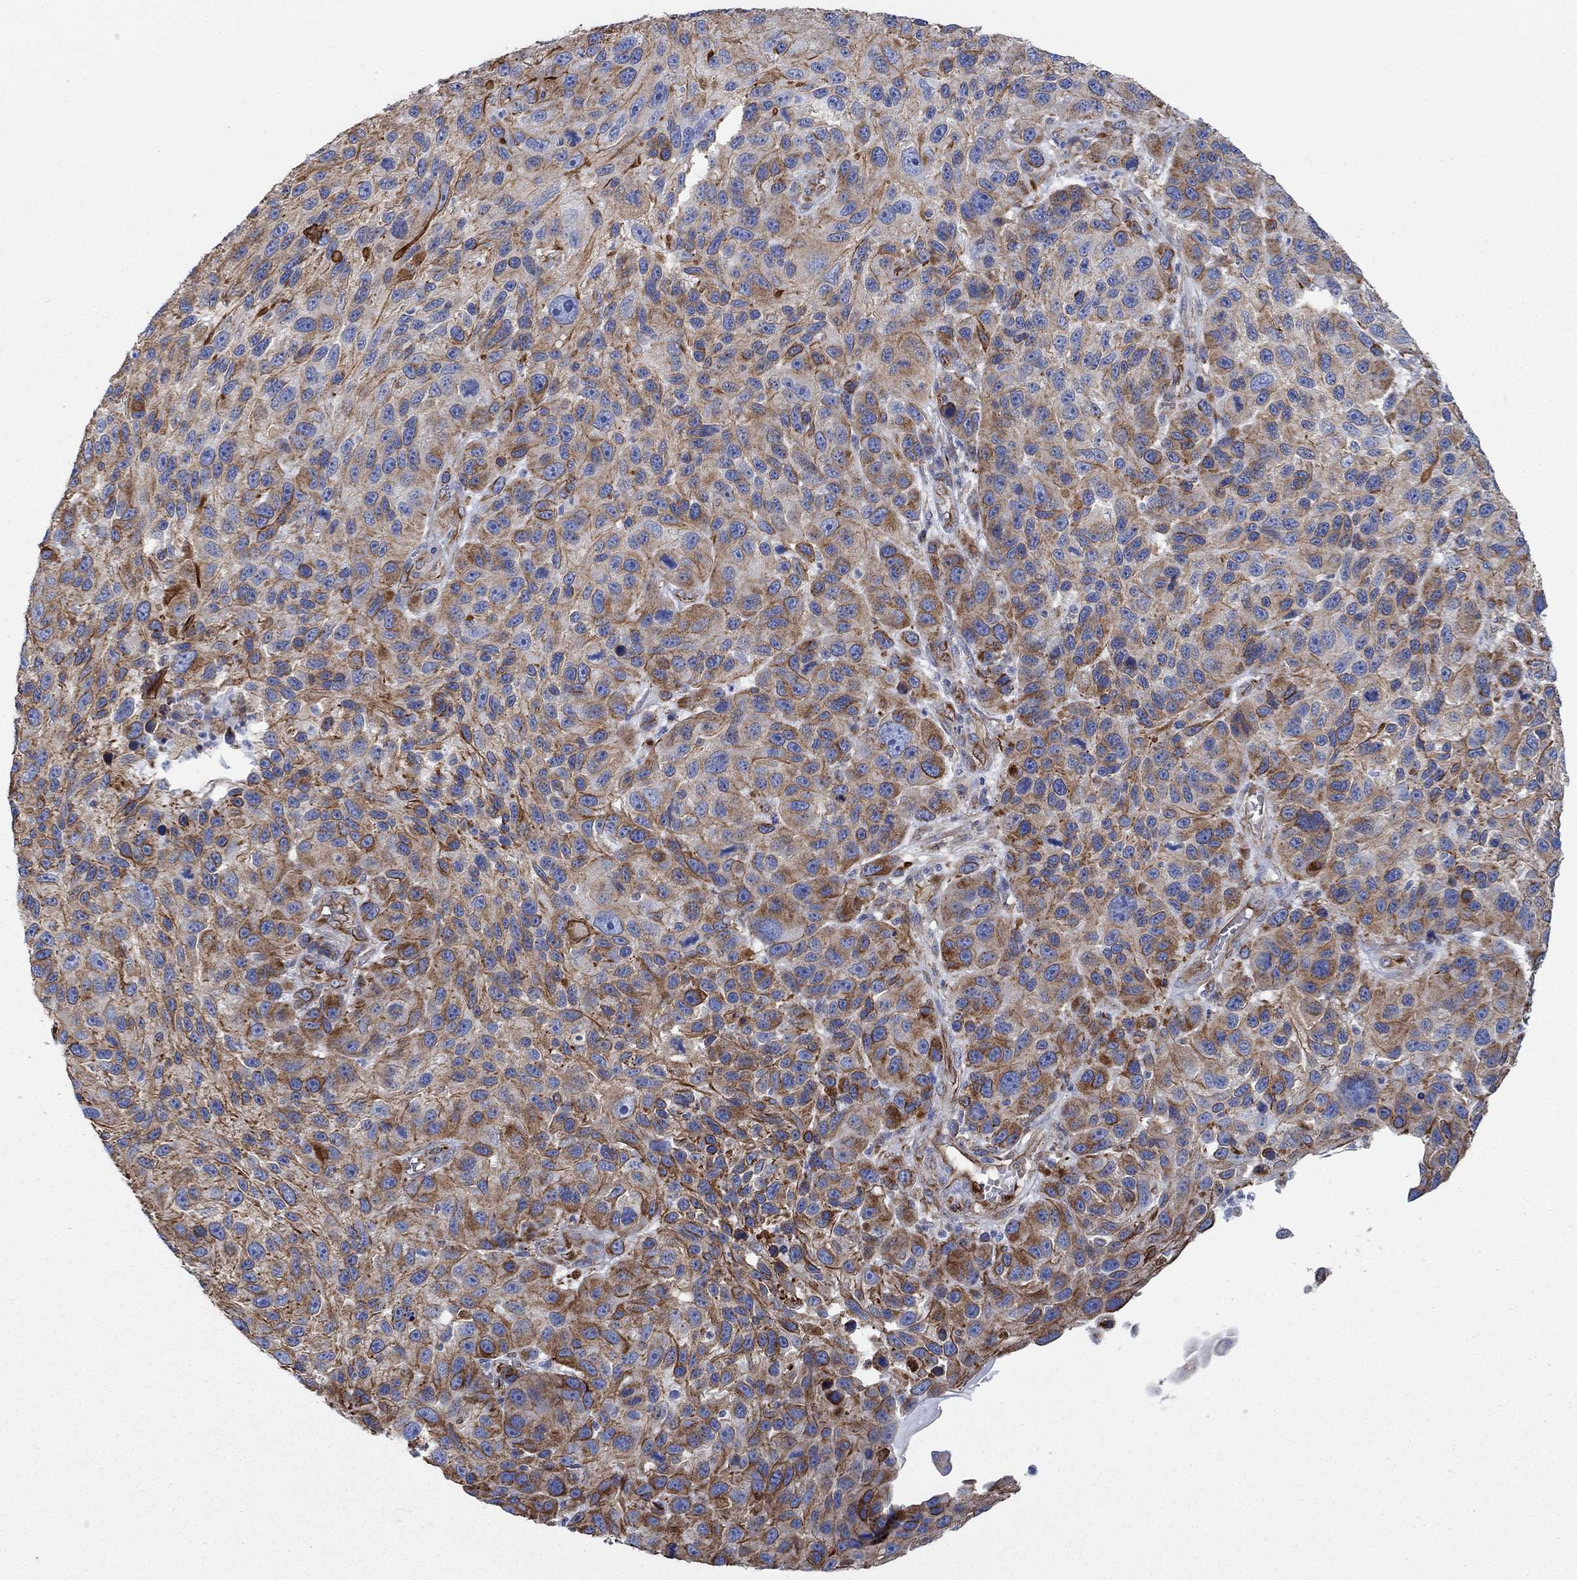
{"staining": {"intensity": "strong", "quantity": "<25%", "location": "cytoplasmic/membranous"}, "tissue": "melanoma", "cell_type": "Tumor cells", "image_type": "cancer", "snomed": [{"axis": "morphology", "description": "Malignant melanoma, NOS"}, {"axis": "topography", "description": "Skin"}], "caption": "Malignant melanoma was stained to show a protein in brown. There is medium levels of strong cytoplasmic/membranous positivity in approximately <25% of tumor cells. (DAB = brown stain, brightfield microscopy at high magnification).", "gene": "STC2", "patient": {"sex": "male", "age": 53}}